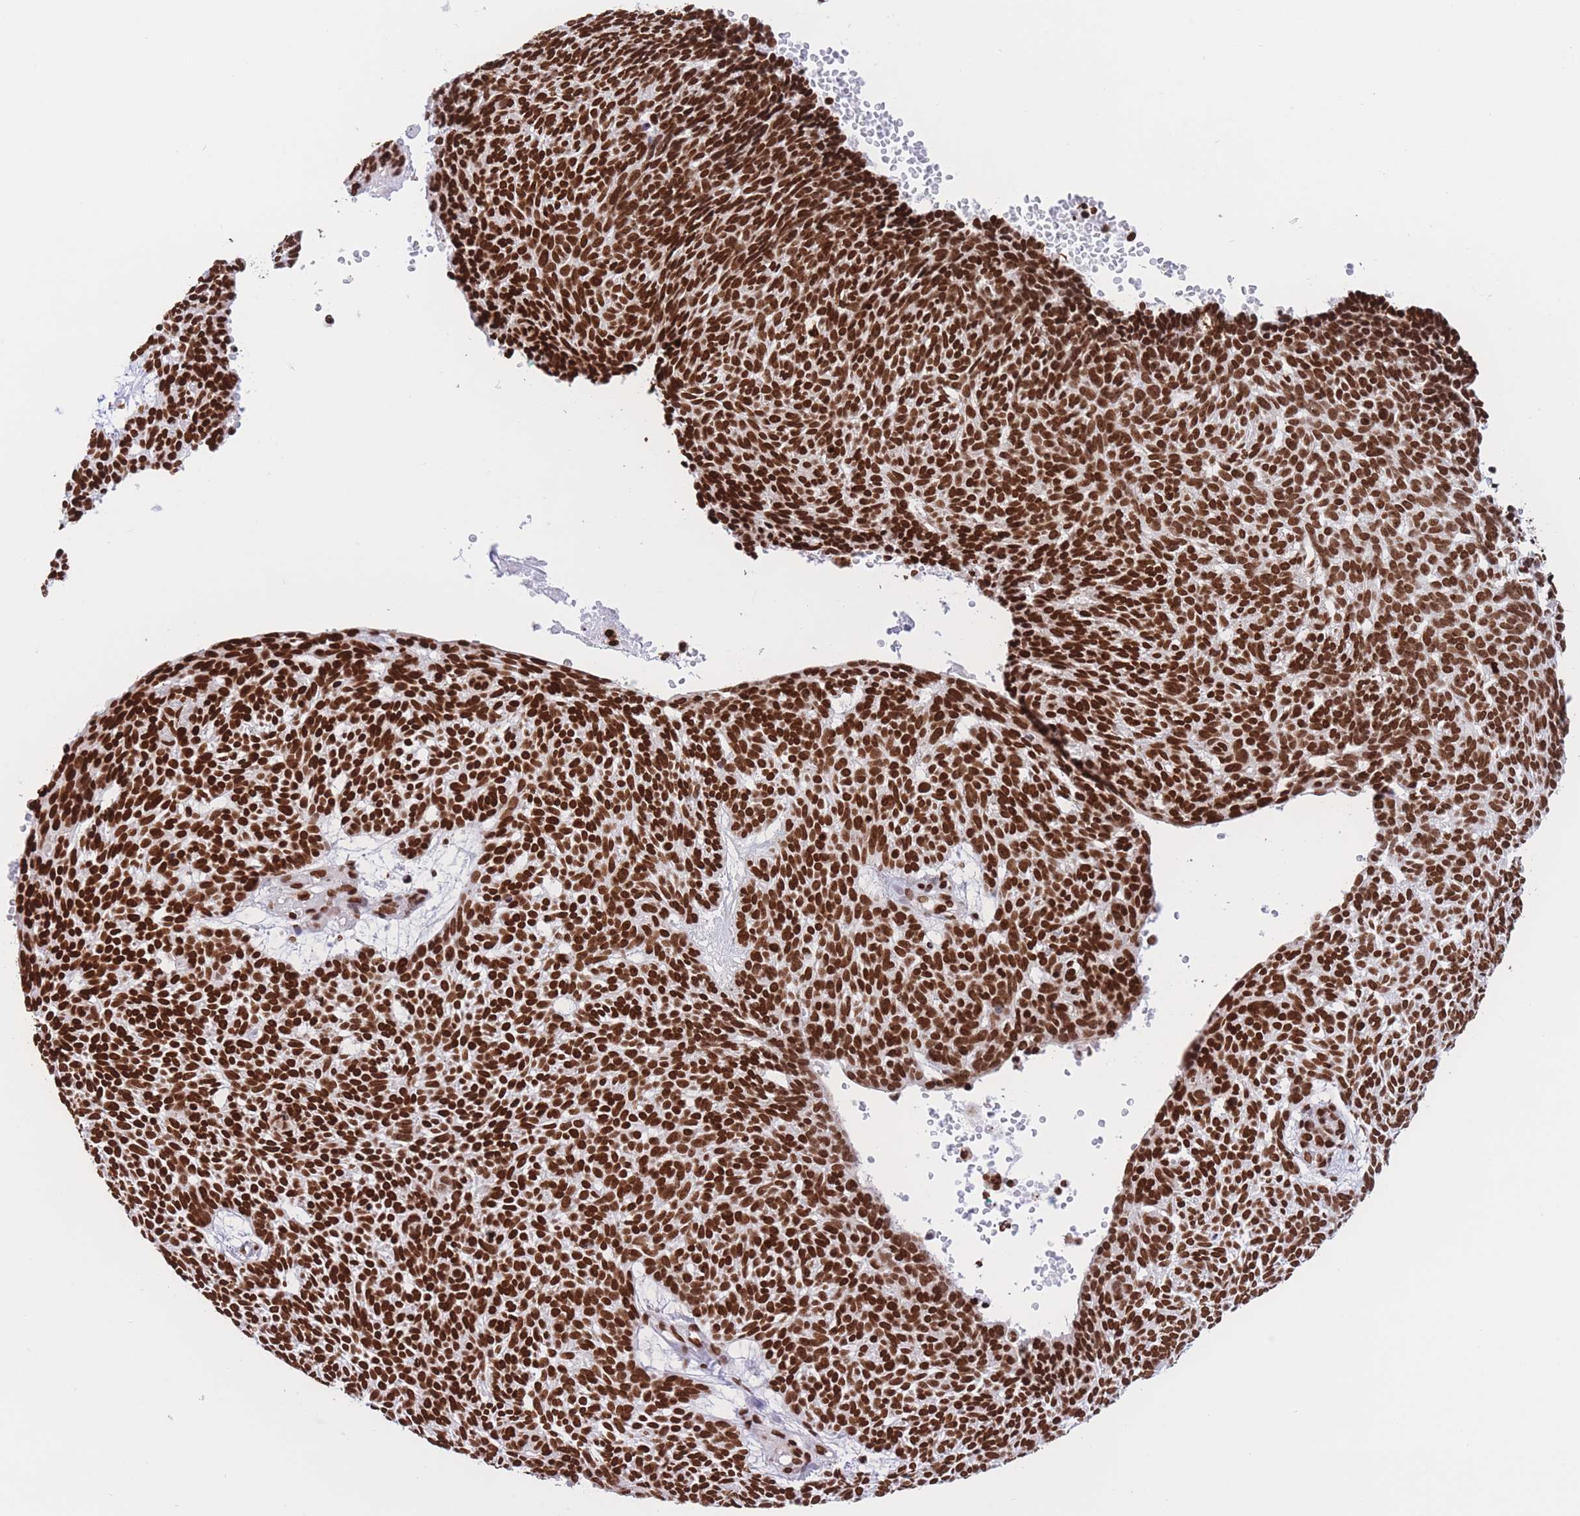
{"staining": {"intensity": "strong", "quantity": ">75%", "location": "nuclear"}, "tissue": "skin cancer", "cell_type": "Tumor cells", "image_type": "cancer", "snomed": [{"axis": "morphology", "description": "Basal cell carcinoma"}, {"axis": "topography", "description": "Skin"}], "caption": "Immunohistochemistry micrograph of neoplastic tissue: human basal cell carcinoma (skin) stained using immunohistochemistry demonstrates high levels of strong protein expression localized specifically in the nuclear of tumor cells, appearing as a nuclear brown color.", "gene": "H2BC11", "patient": {"sex": "male", "age": 61}}